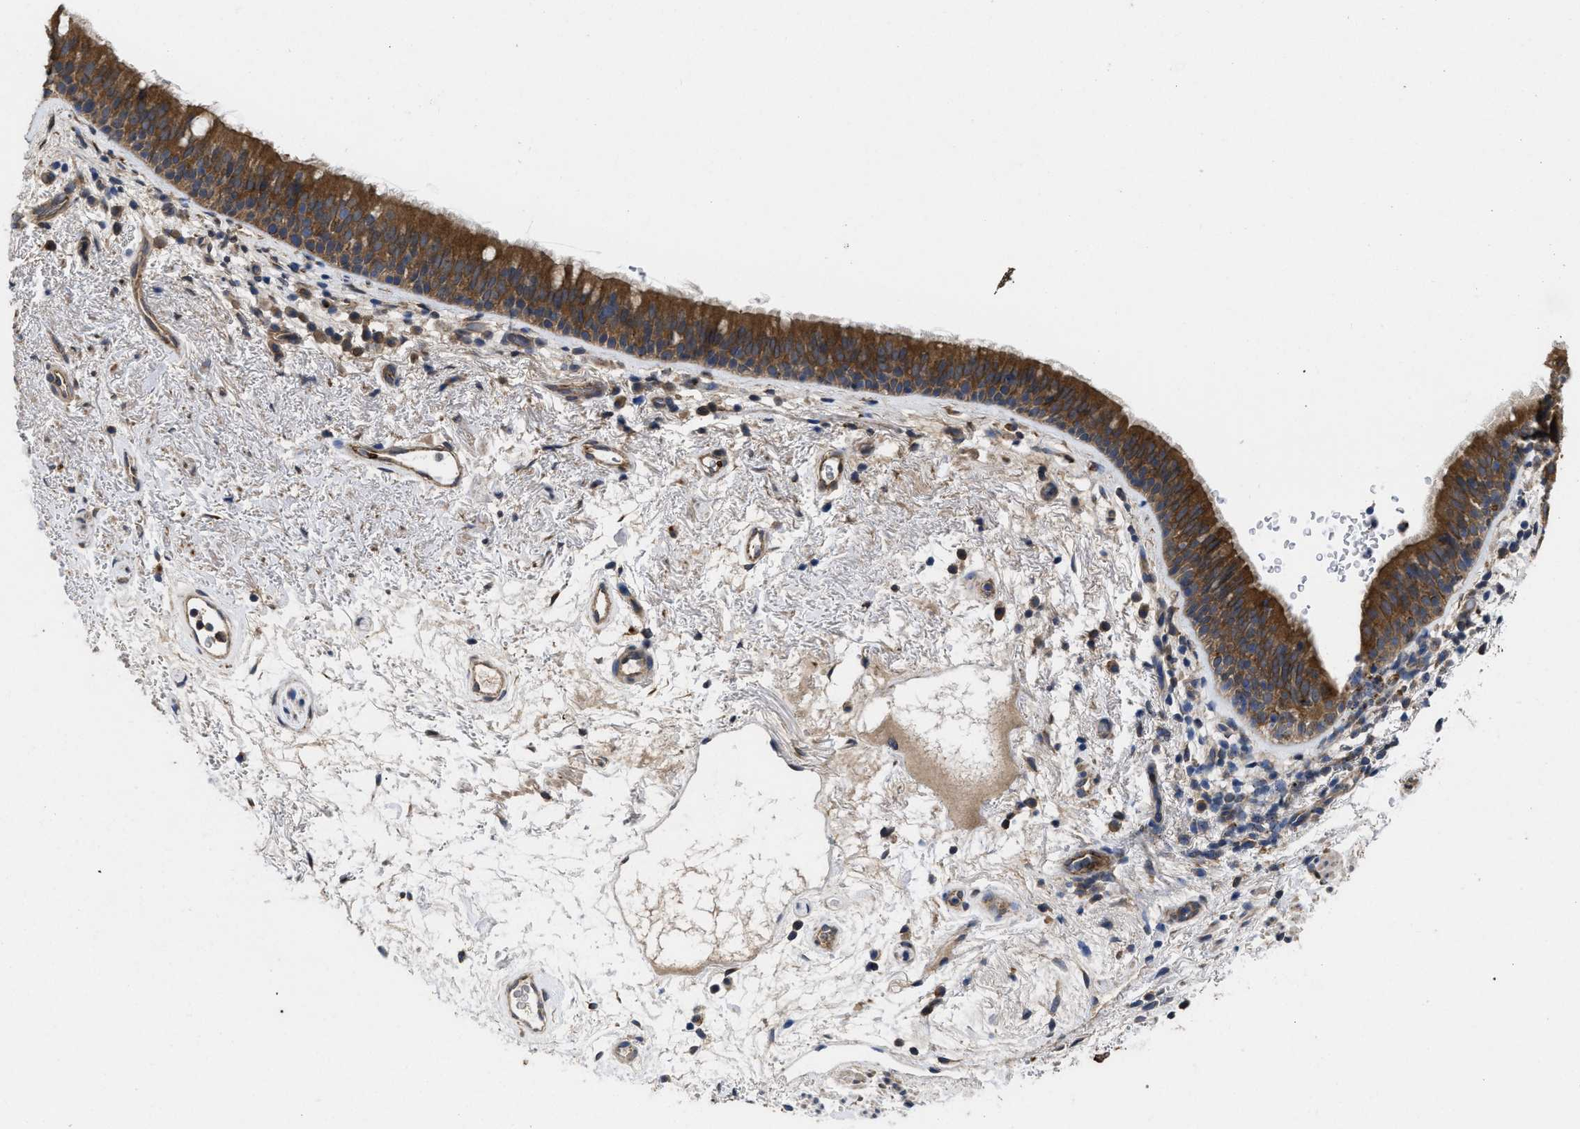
{"staining": {"intensity": "strong", "quantity": ">75%", "location": "cytoplasmic/membranous"}, "tissue": "bronchus", "cell_type": "Respiratory epithelial cells", "image_type": "normal", "snomed": [{"axis": "morphology", "description": "Normal tissue, NOS"}, {"axis": "morphology", "description": "Inflammation, NOS"}, {"axis": "topography", "description": "Cartilage tissue"}, {"axis": "topography", "description": "Bronchus"}], "caption": "Immunohistochemical staining of normal bronchus demonstrates high levels of strong cytoplasmic/membranous staining in about >75% of respiratory epithelial cells.", "gene": "PKD2", "patient": {"sex": "male", "age": 77}}